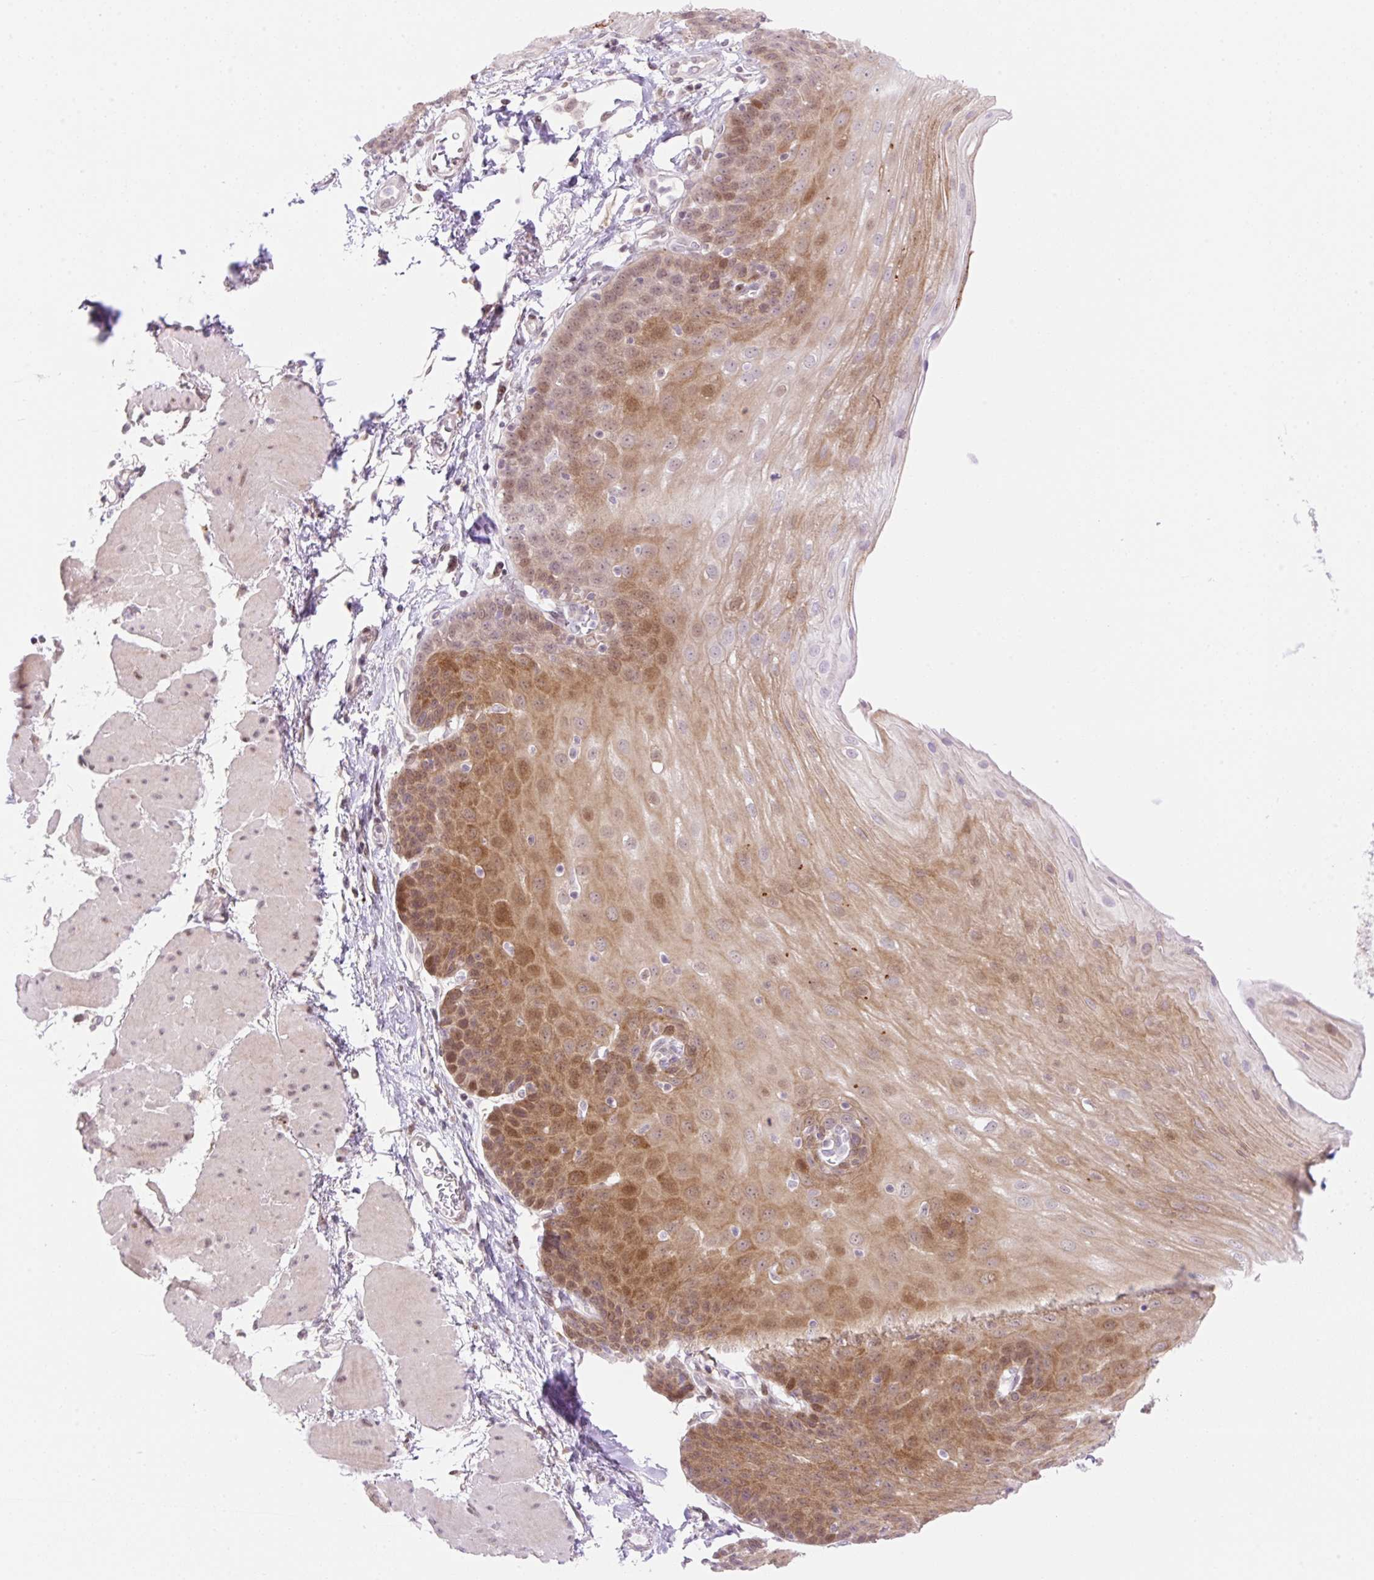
{"staining": {"intensity": "moderate", "quantity": "25%-75%", "location": "cytoplasmic/membranous,nuclear"}, "tissue": "esophagus", "cell_type": "Squamous epithelial cells", "image_type": "normal", "snomed": [{"axis": "morphology", "description": "Normal tissue, NOS"}, {"axis": "topography", "description": "Esophagus"}], "caption": "Immunohistochemical staining of unremarkable human esophagus displays 25%-75% levels of moderate cytoplasmic/membranous,nuclear protein staining in approximately 25%-75% of squamous epithelial cells.", "gene": "ENSG00000264668", "patient": {"sex": "female", "age": 81}}